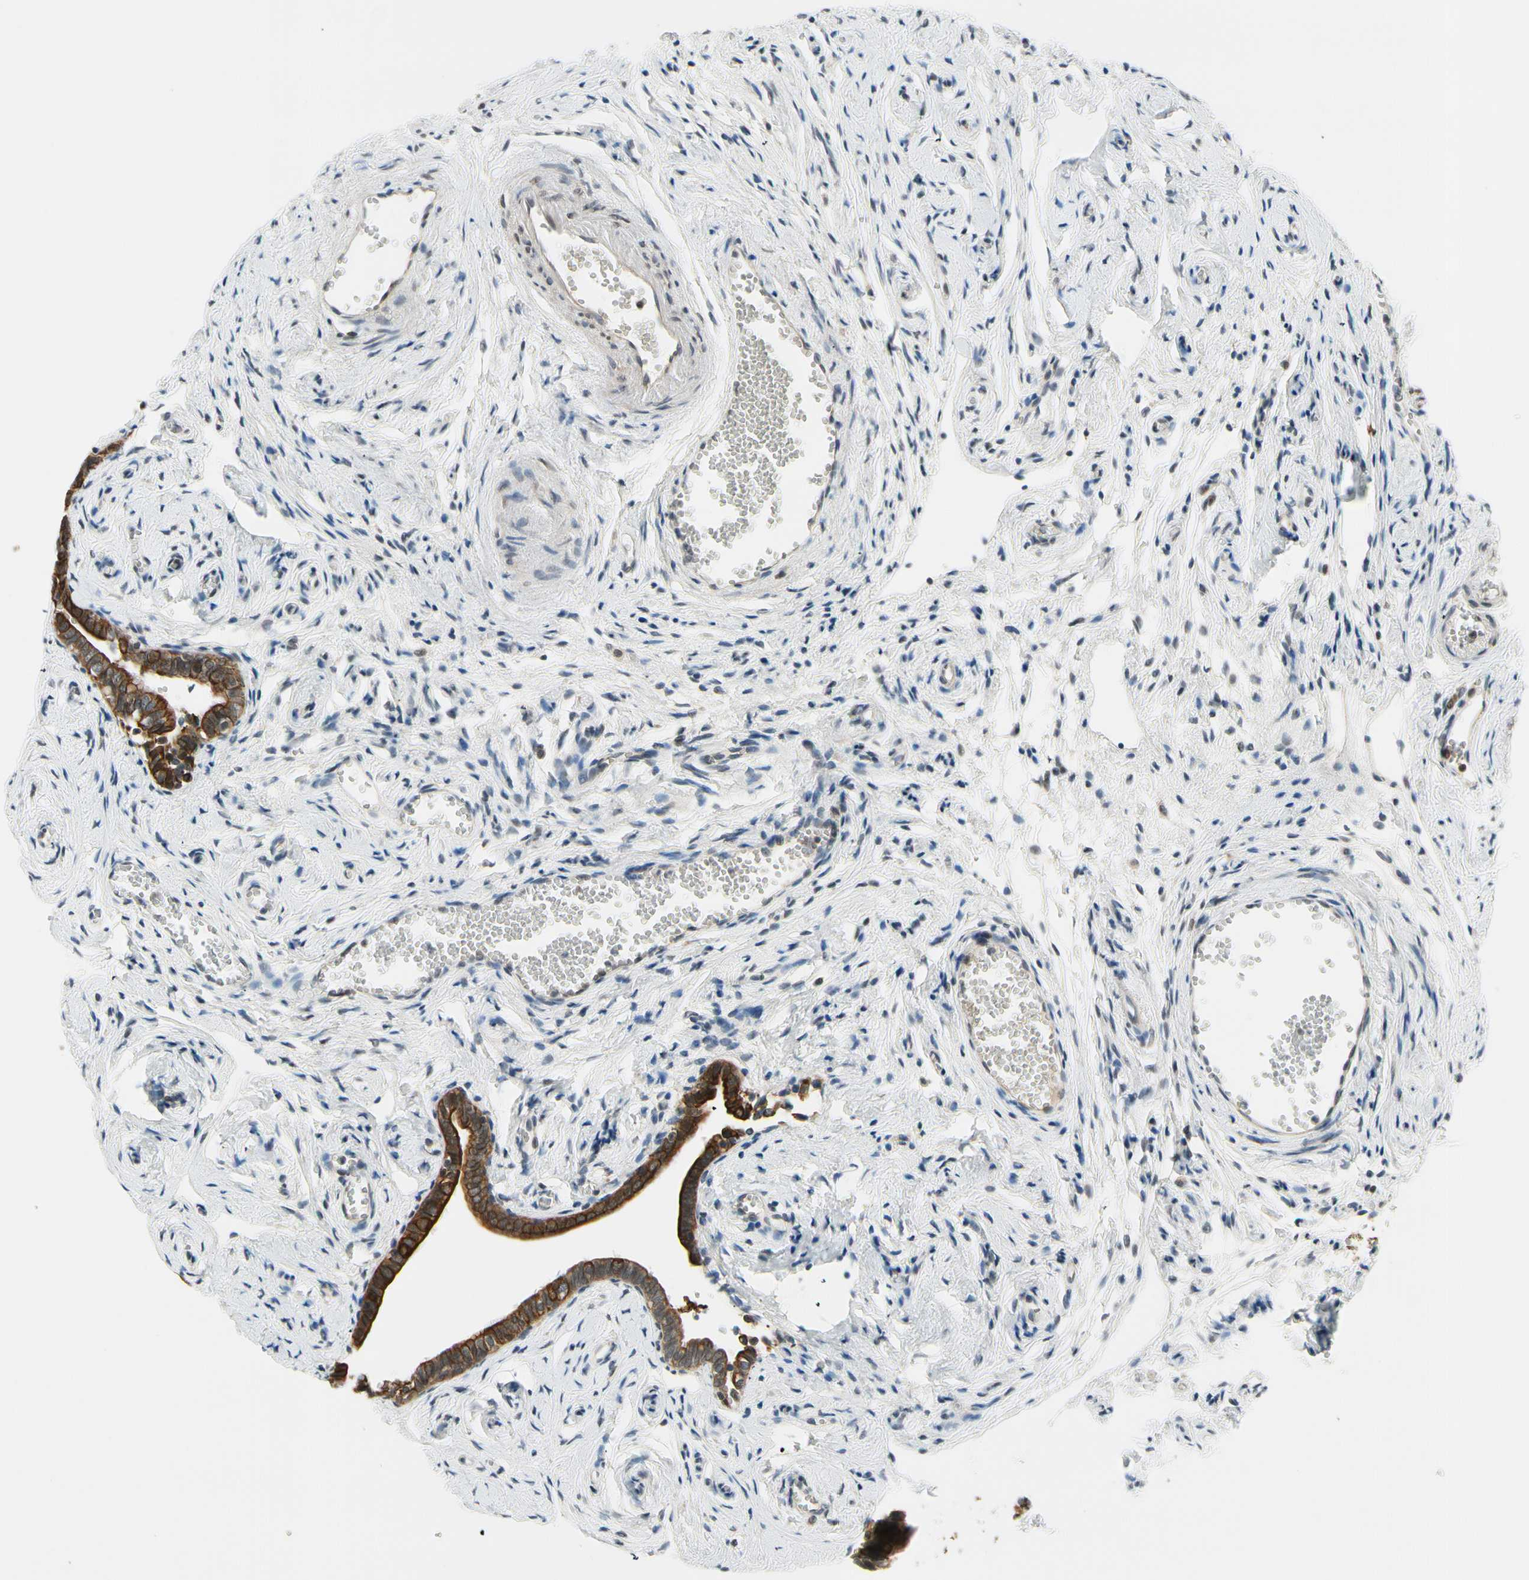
{"staining": {"intensity": "strong", "quantity": ">75%", "location": "cytoplasmic/membranous"}, "tissue": "fallopian tube", "cell_type": "Glandular cells", "image_type": "normal", "snomed": [{"axis": "morphology", "description": "Normal tissue, NOS"}, {"axis": "topography", "description": "Fallopian tube"}], "caption": "An immunohistochemistry image of benign tissue is shown. Protein staining in brown labels strong cytoplasmic/membranous positivity in fallopian tube within glandular cells. The protein of interest is shown in brown color, while the nuclei are stained blue.", "gene": "TAF12", "patient": {"sex": "female", "age": 71}}